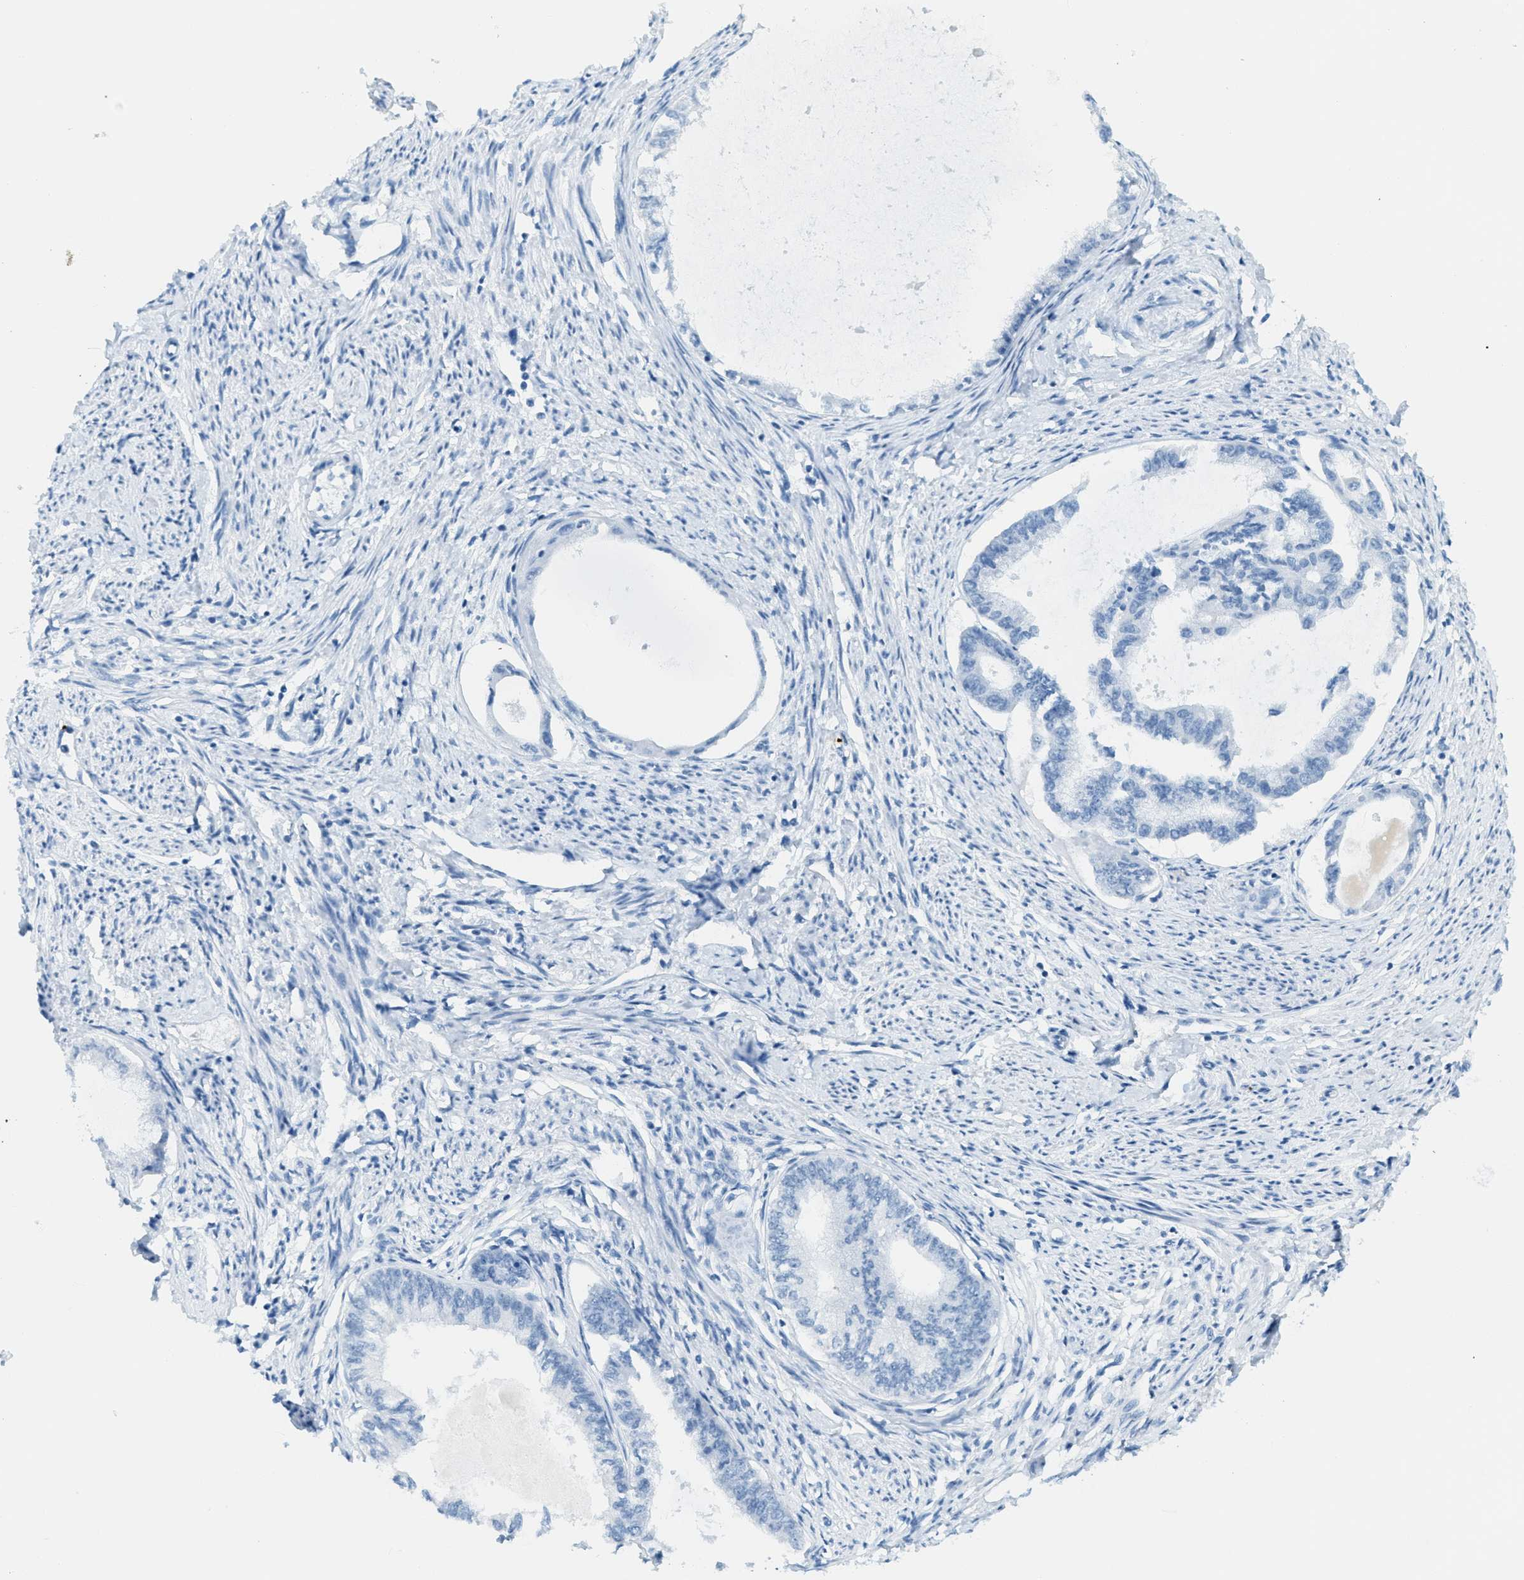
{"staining": {"intensity": "negative", "quantity": "none", "location": "none"}, "tissue": "endometrial cancer", "cell_type": "Tumor cells", "image_type": "cancer", "snomed": [{"axis": "morphology", "description": "Adenocarcinoma, NOS"}, {"axis": "topography", "description": "Endometrium"}], "caption": "DAB immunohistochemical staining of endometrial cancer (adenocarcinoma) shows no significant positivity in tumor cells.", "gene": "PPBP", "patient": {"sex": "female", "age": 86}}